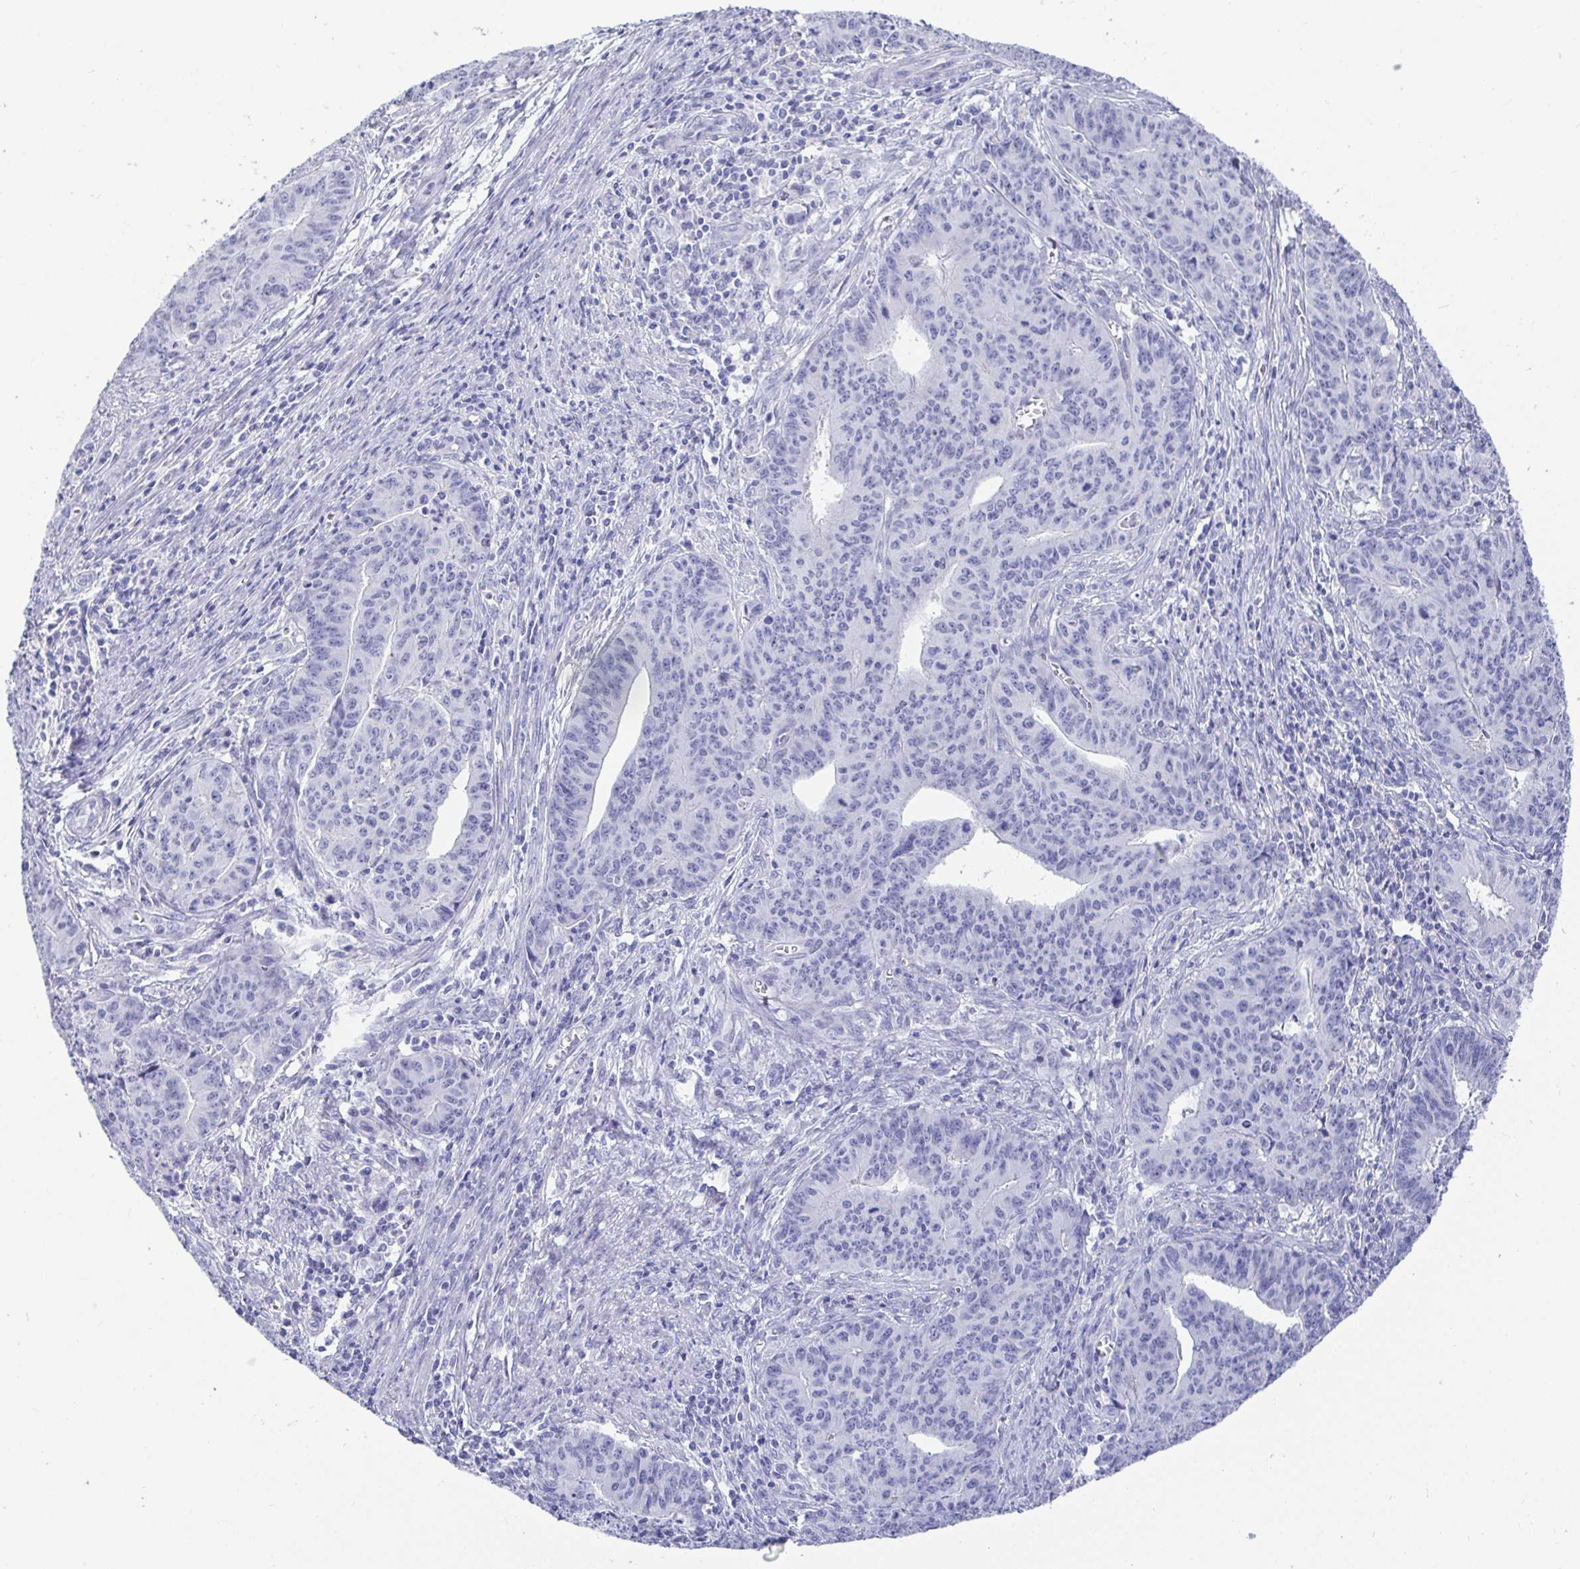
{"staining": {"intensity": "negative", "quantity": "none", "location": "none"}, "tissue": "endometrial cancer", "cell_type": "Tumor cells", "image_type": "cancer", "snomed": [{"axis": "morphology", "description": "Adenocarcinoma, NOS"}, {"axis": "topography", "description": "Endometrium"}], "caption": "An immunohistochemistry (IHC) photomicrograph of endometrial cancer (adenocarcinoma) is shown. There is no staining in tumor cells of endometrial cancer (adenocarcinoma).", "gene": "TMEM241", "patient": {"sex": "female", "age": 59}}